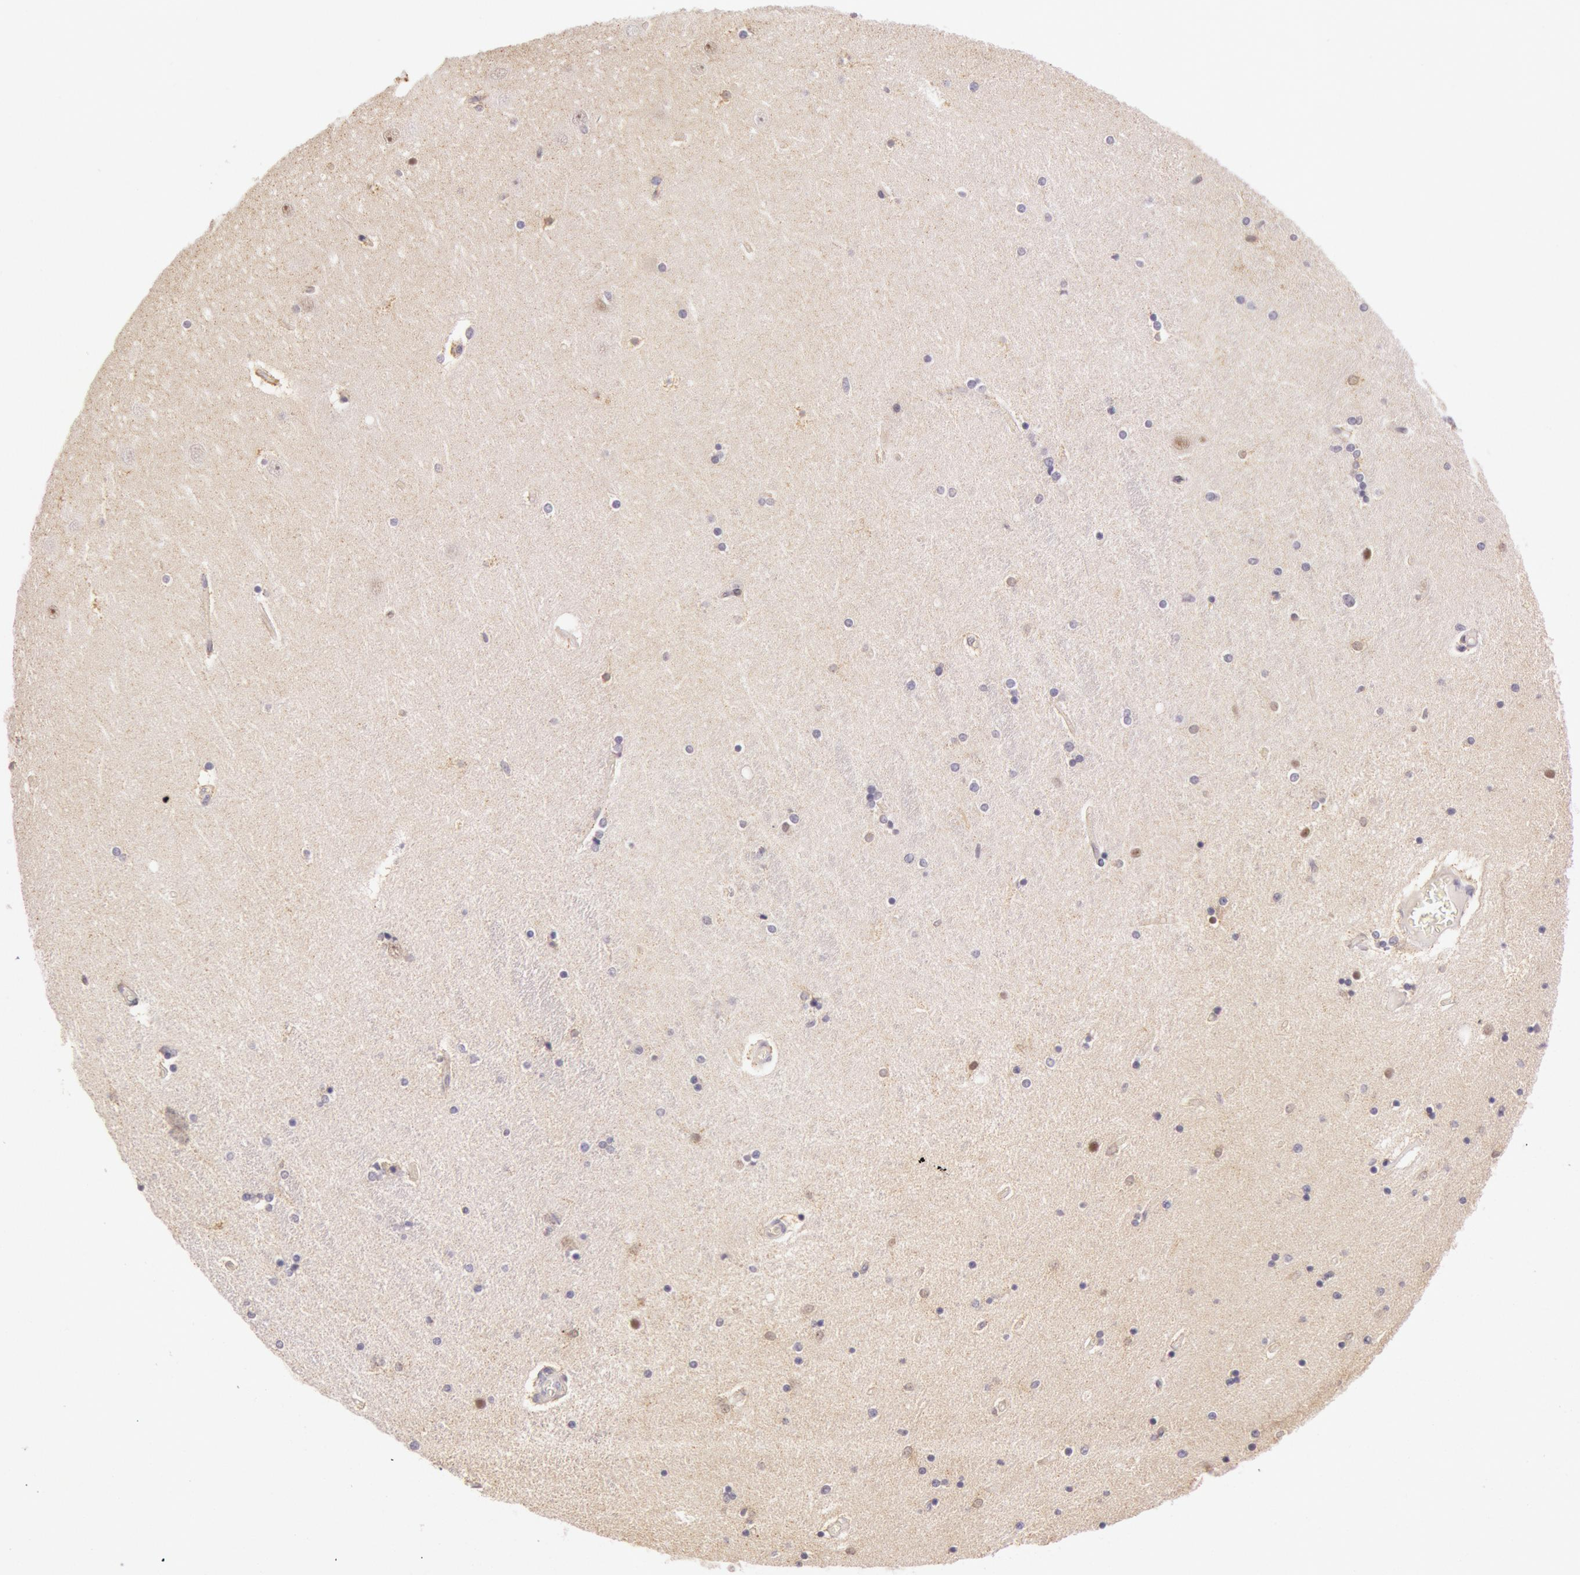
{"staining": {"intensity": "moderate", "quantity": "<25%", "location": "cytoplasmic/membranous,nuclear"}, "tissue": "hippocampus", "cell_type": "Glial cells", "image_type": "normal", "snomed": [{"axis": "morphology", "description": "Normal tissue, NOS"}, {"axis": "topography", "description": "Hippocampus"}], "caption": "A low amount of moderate cytoplasmic/membranous,nuclear staining is seen in about <25% of glial cells in normal hippocampus. The protein of interest is shown in brown color, while the nuclei are stained blue.", "gene": "CDK16", "patient": {"sex": "female", "age": 54}}